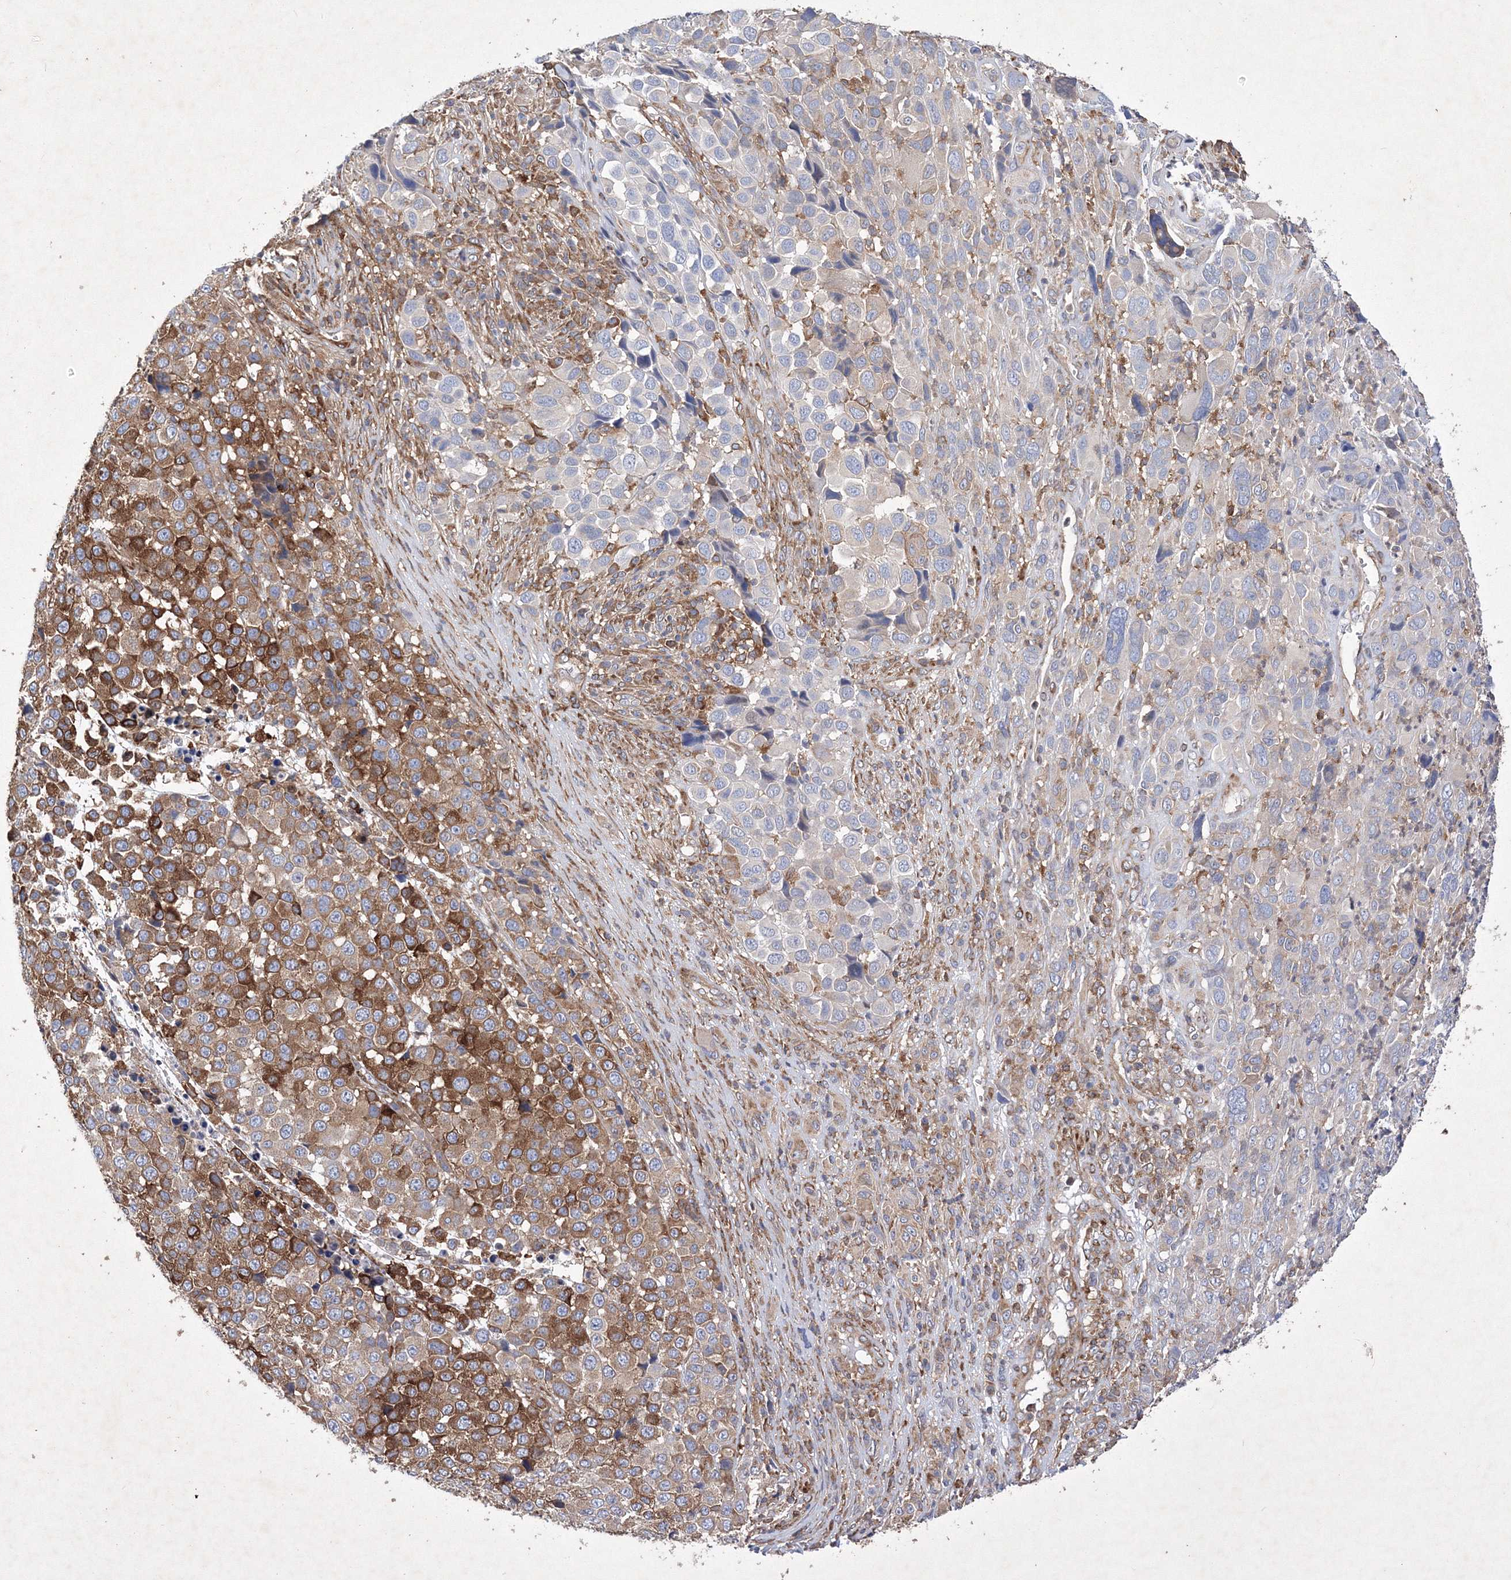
{"staining": {"intensity": "strong", "quantity": "<25%", "location": "cytoplasmic/membranous"}, "tissue": "melanoma", "cell_type": "Tumor cells", "image_type": "cancer", "snomed": [{"axis": "morphology", "description": "Malignant melanoma, NOS"}, {"axis": "topography", "description": "Skin of trunk"}], "caption": "About <25% of tumor cells in malignant melanoma demonstrate strong cytoplasmic/membranous protein expression as visualized by brown immunohistochemical staining.", "gene": "SNX18", "patient": {"sex": "male", "age": 71}}